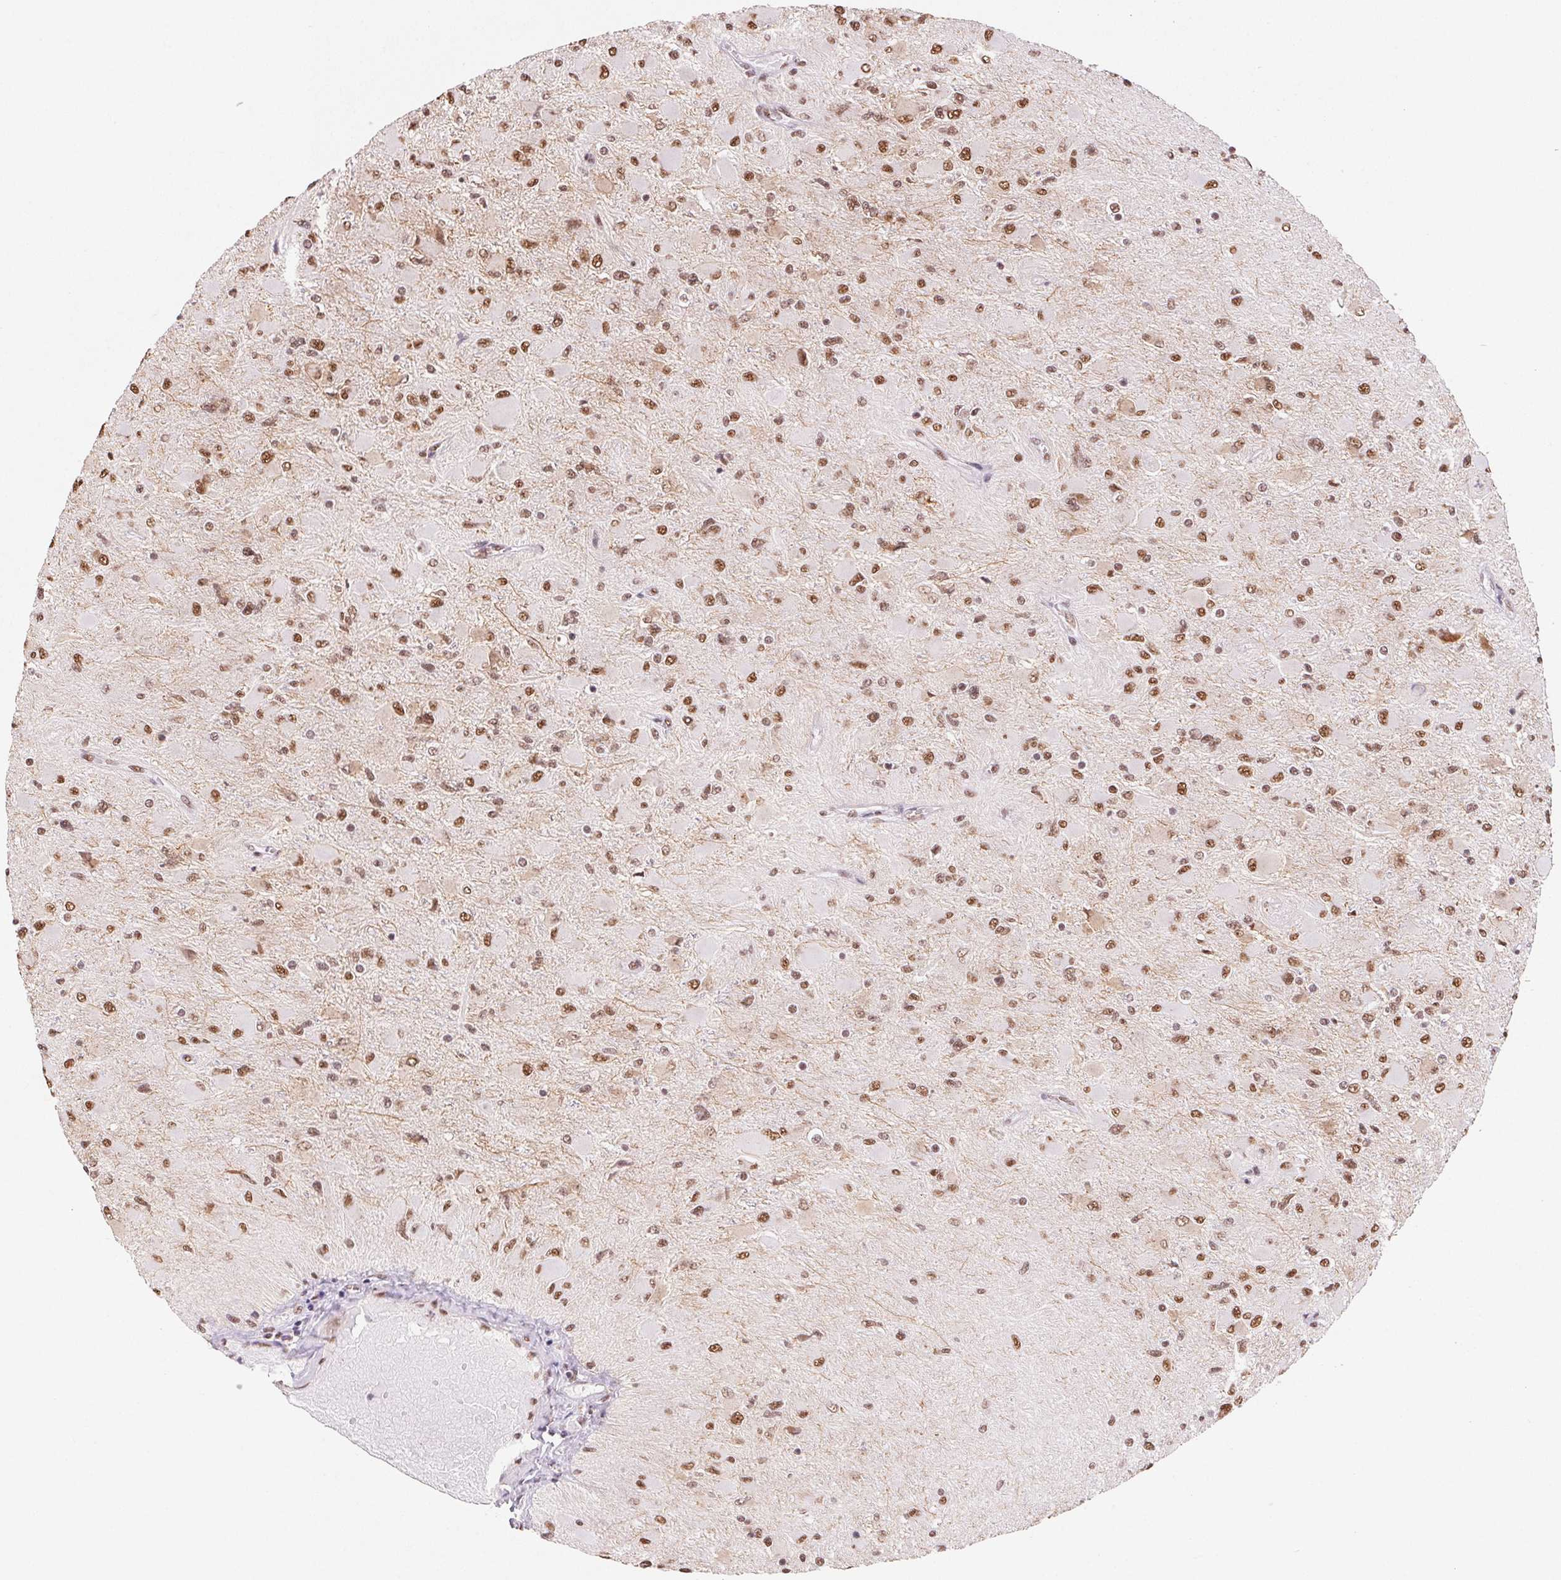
{"staining": {"intensity": "moderate", "quantity": ">75%", "location": "nuclear"}, "tissue": "glioma", "cell_type": "Tumor cells", "image_type": "cancer", "snomed": [{"axis": "morphology", "description": "Glioma, malignant, High grade"}, {"axis": "topography", "description": "Cerebral cortex"}], "caption": "Malignant high-grade glioma stained for a protein (brown) reveals moderate nuclear positive staining in about >75% of tumor cells.", "gene": "SNRPG", "patient": {"sex": "female", "age": 36}}